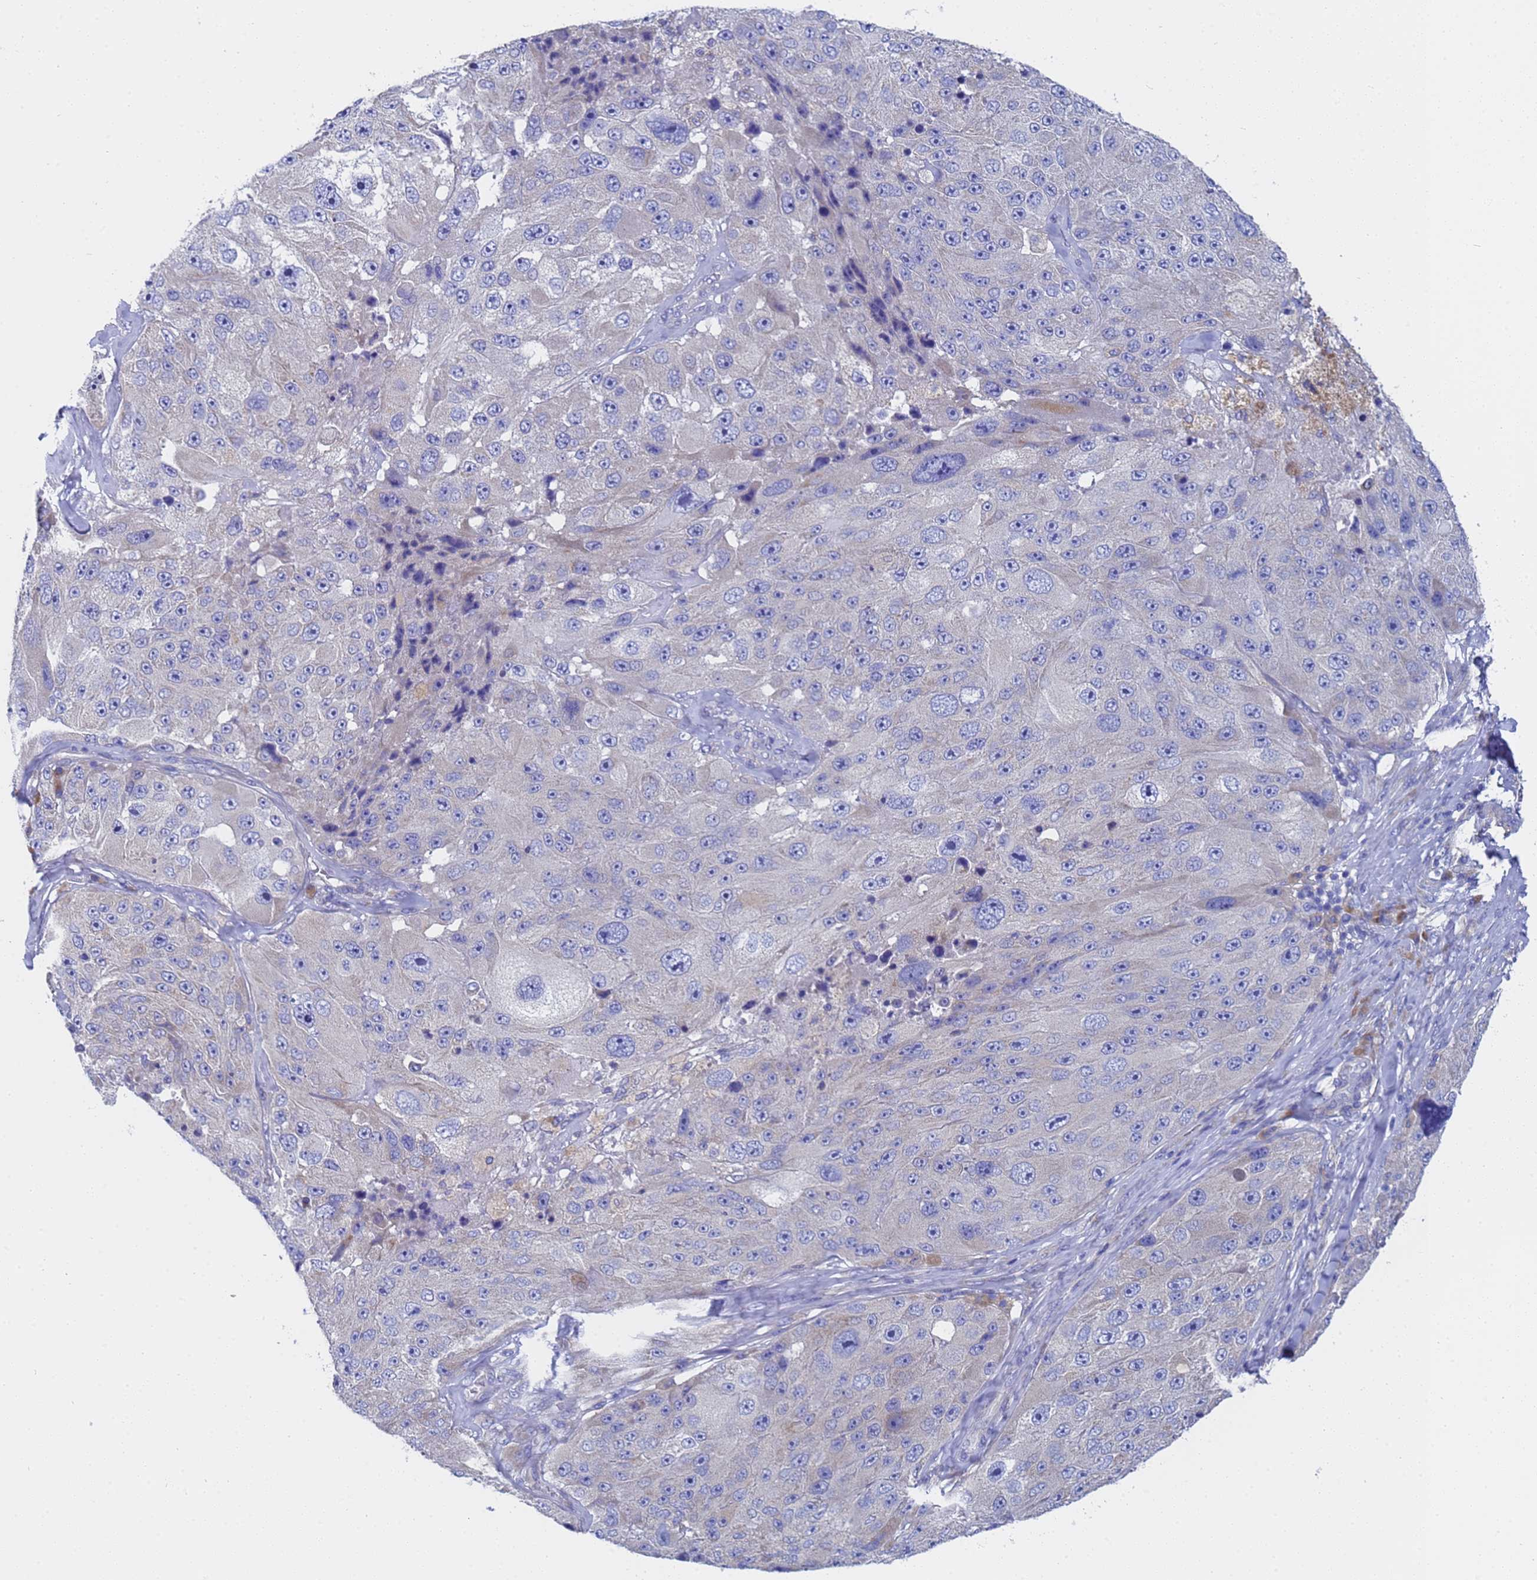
{"staining": {"intensity": "negative", "quantity": "none", "location": "none"}, "tissue": "melanoma", "cell_type": "Tumor cells", "image_type": "cancer", "snomed": [{"axis": "morphology", "description": "Malignant melanoma, Metastatic site"}, {"axis": "topography", "description": "Lymph node"}], "caption": "Tumor cells show no significant expression in melanoma.", "gene": "TM4SF4", "patient": {"sex": "male", "age": 62}}